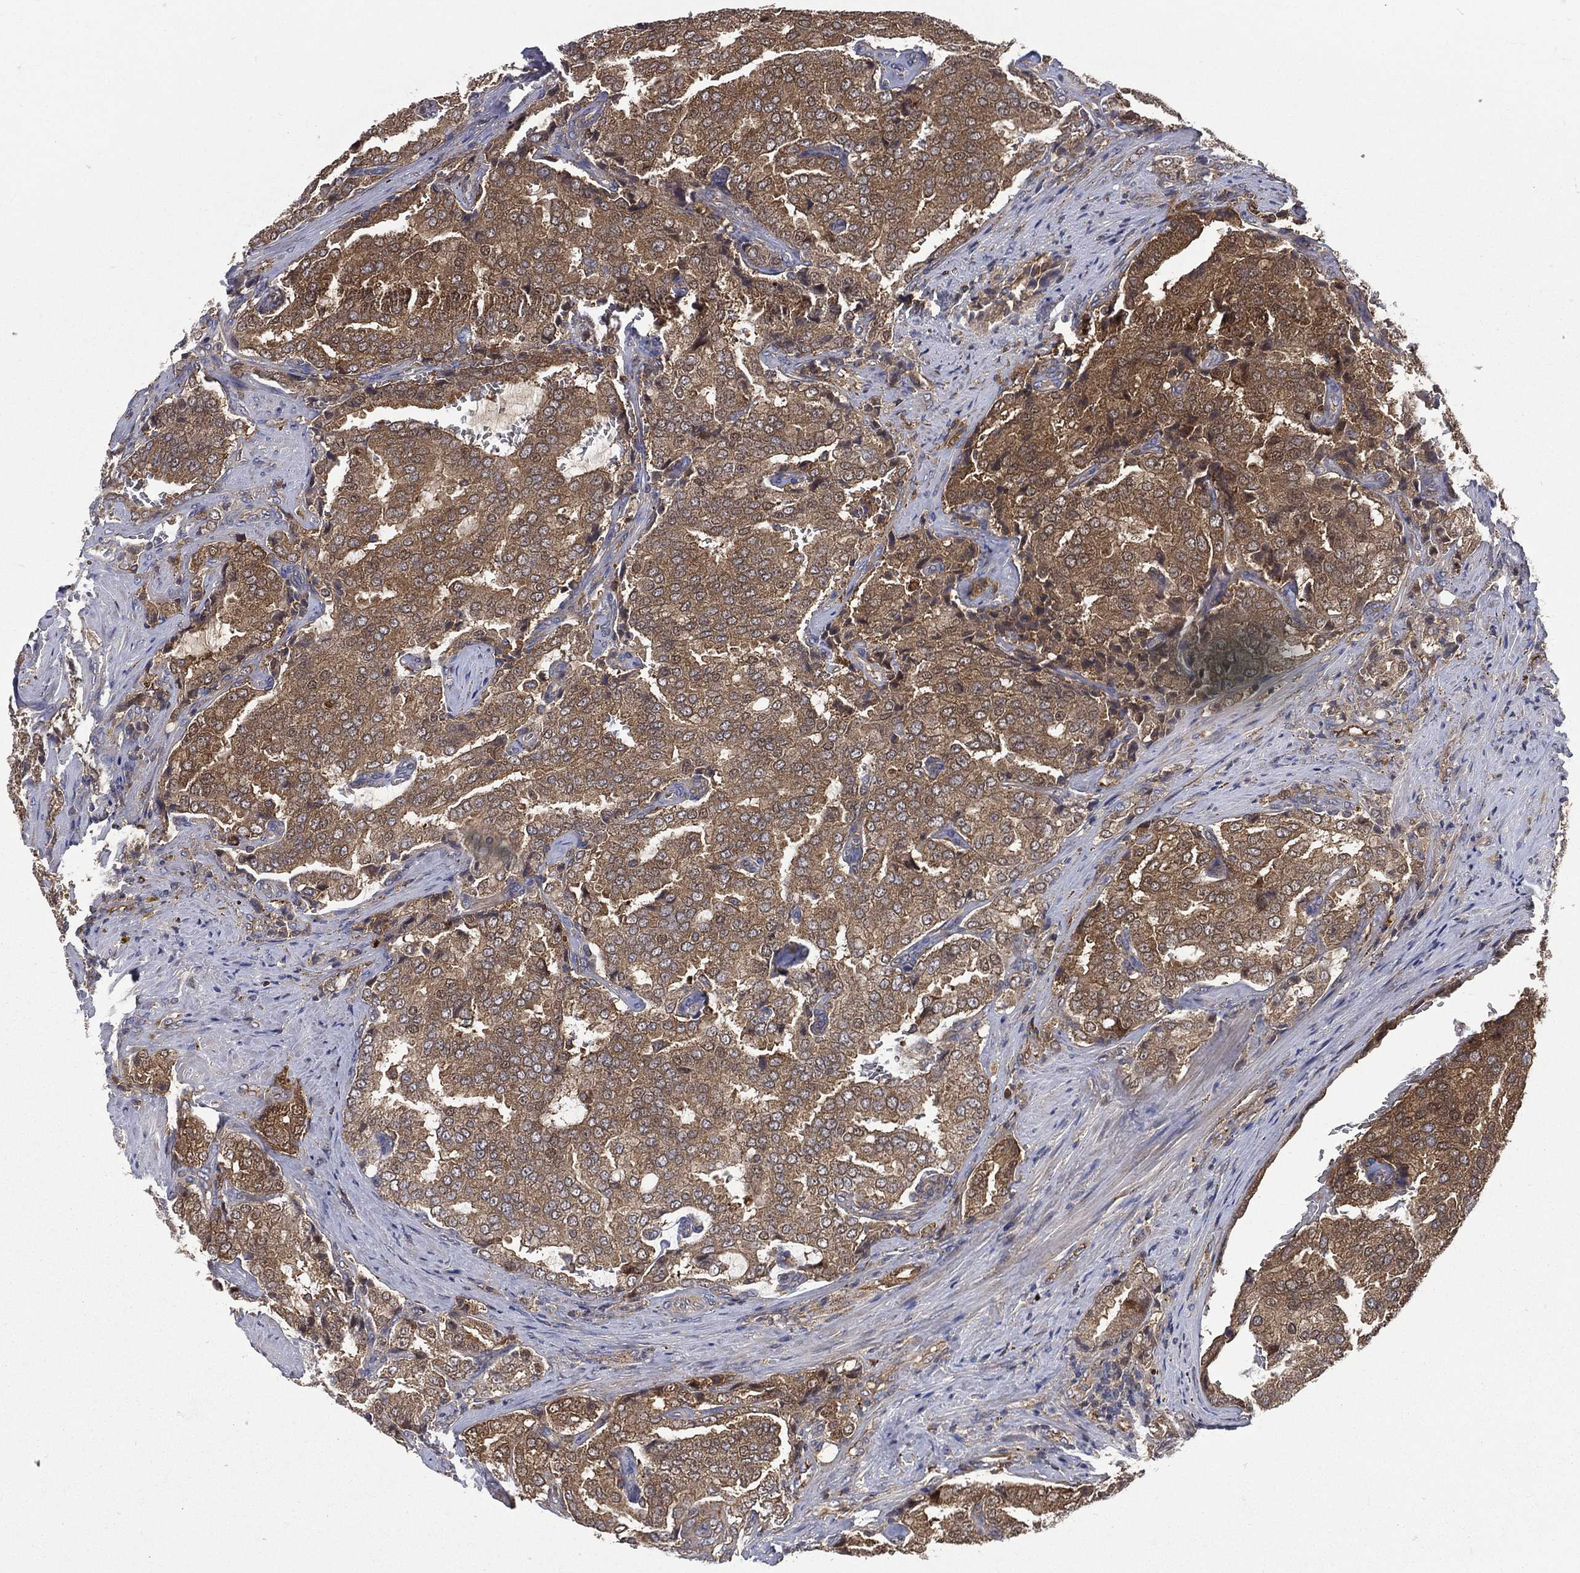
{"staining": {"intensity": "moderate", "quantity": ">75%", "location": "cytoplasmic/membranous"}, "tissue": "prostate cancer", "cell_type": "Tumor cells", "image_type": "cancer", "snomed": [{"axis": "morphology", "description": "Adenocarcinoma, NOS"}, {"axis": "topography", "description": "Prostate"}], "caption": "Adenocarcinoma (prostate) tissue exhibits moderate cytoplasmic/membranous positivity in approximately >75% of tumor cells, visualized by immunohistochemistry. (DAB (3,3'-diaminobenzidine) IHC, brown staining for protein, blue staining for nuclei).", "gene": "SMPD3", "patient": {"sex": "male", "age": 65}}